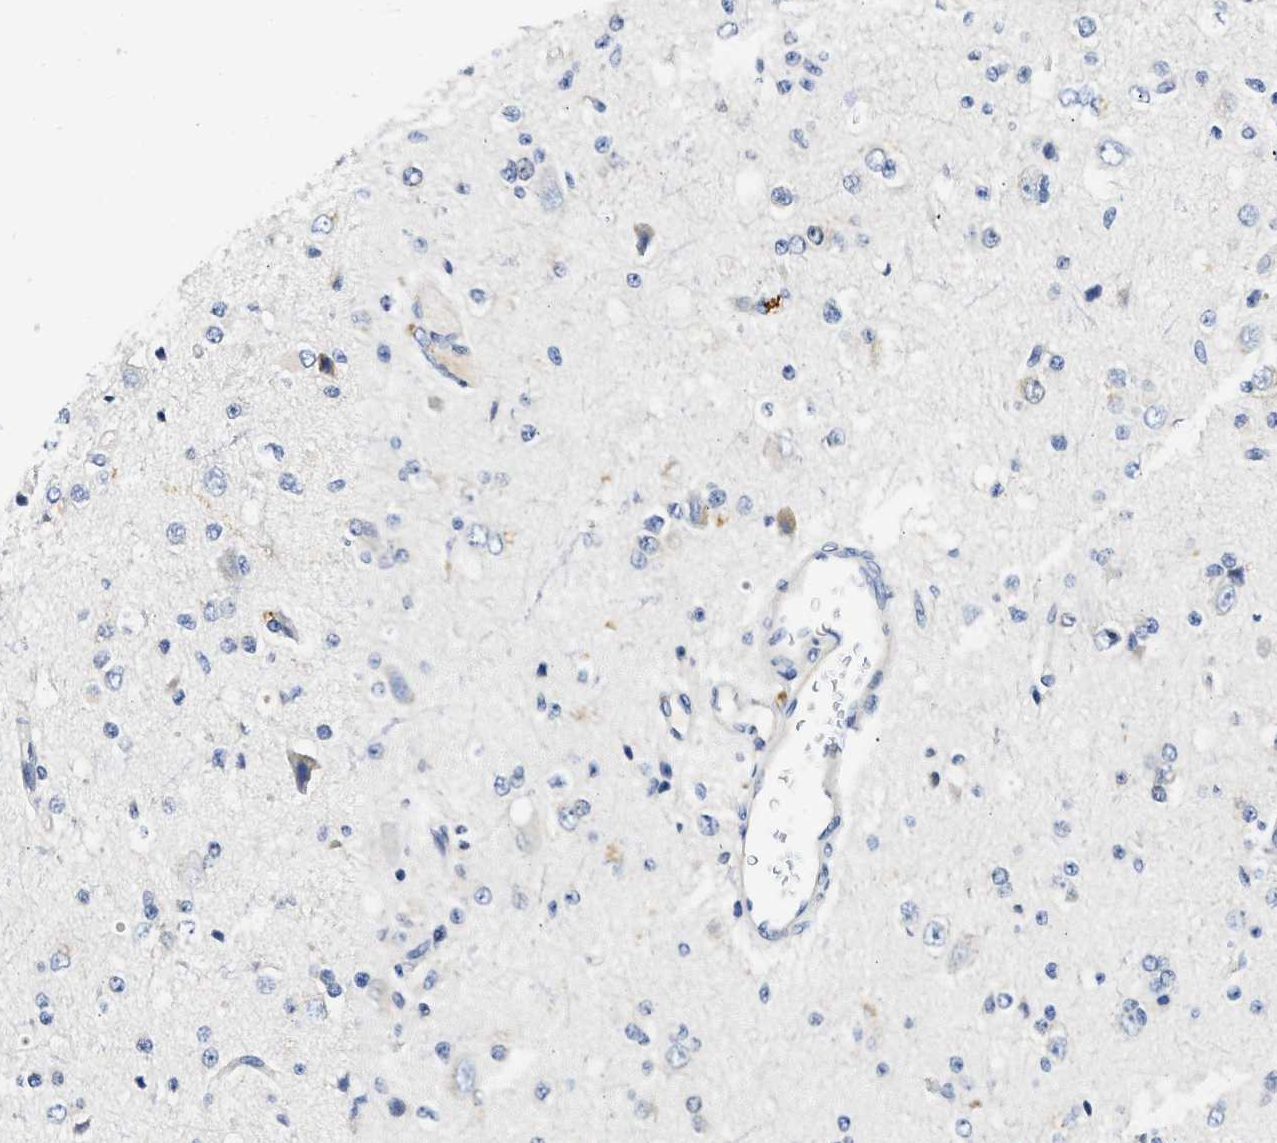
{"staining": {"intensity": "negative", "quantity": "none", "location": "none"}, "tissue": "glioma", "cell_type": "Tumor cells", "image_type": "cancer", "snomed": [{"axis": "morphology", "description": "Glioma, malignant, High grade"}, {"axis": "topography", "description": "pancreas cauda"}], "caption": "A photomicrograph of human glioma is negative for staining in tumor cells.", "gene": "XPO5", "patient": {"sex": "male", "age": 60}}